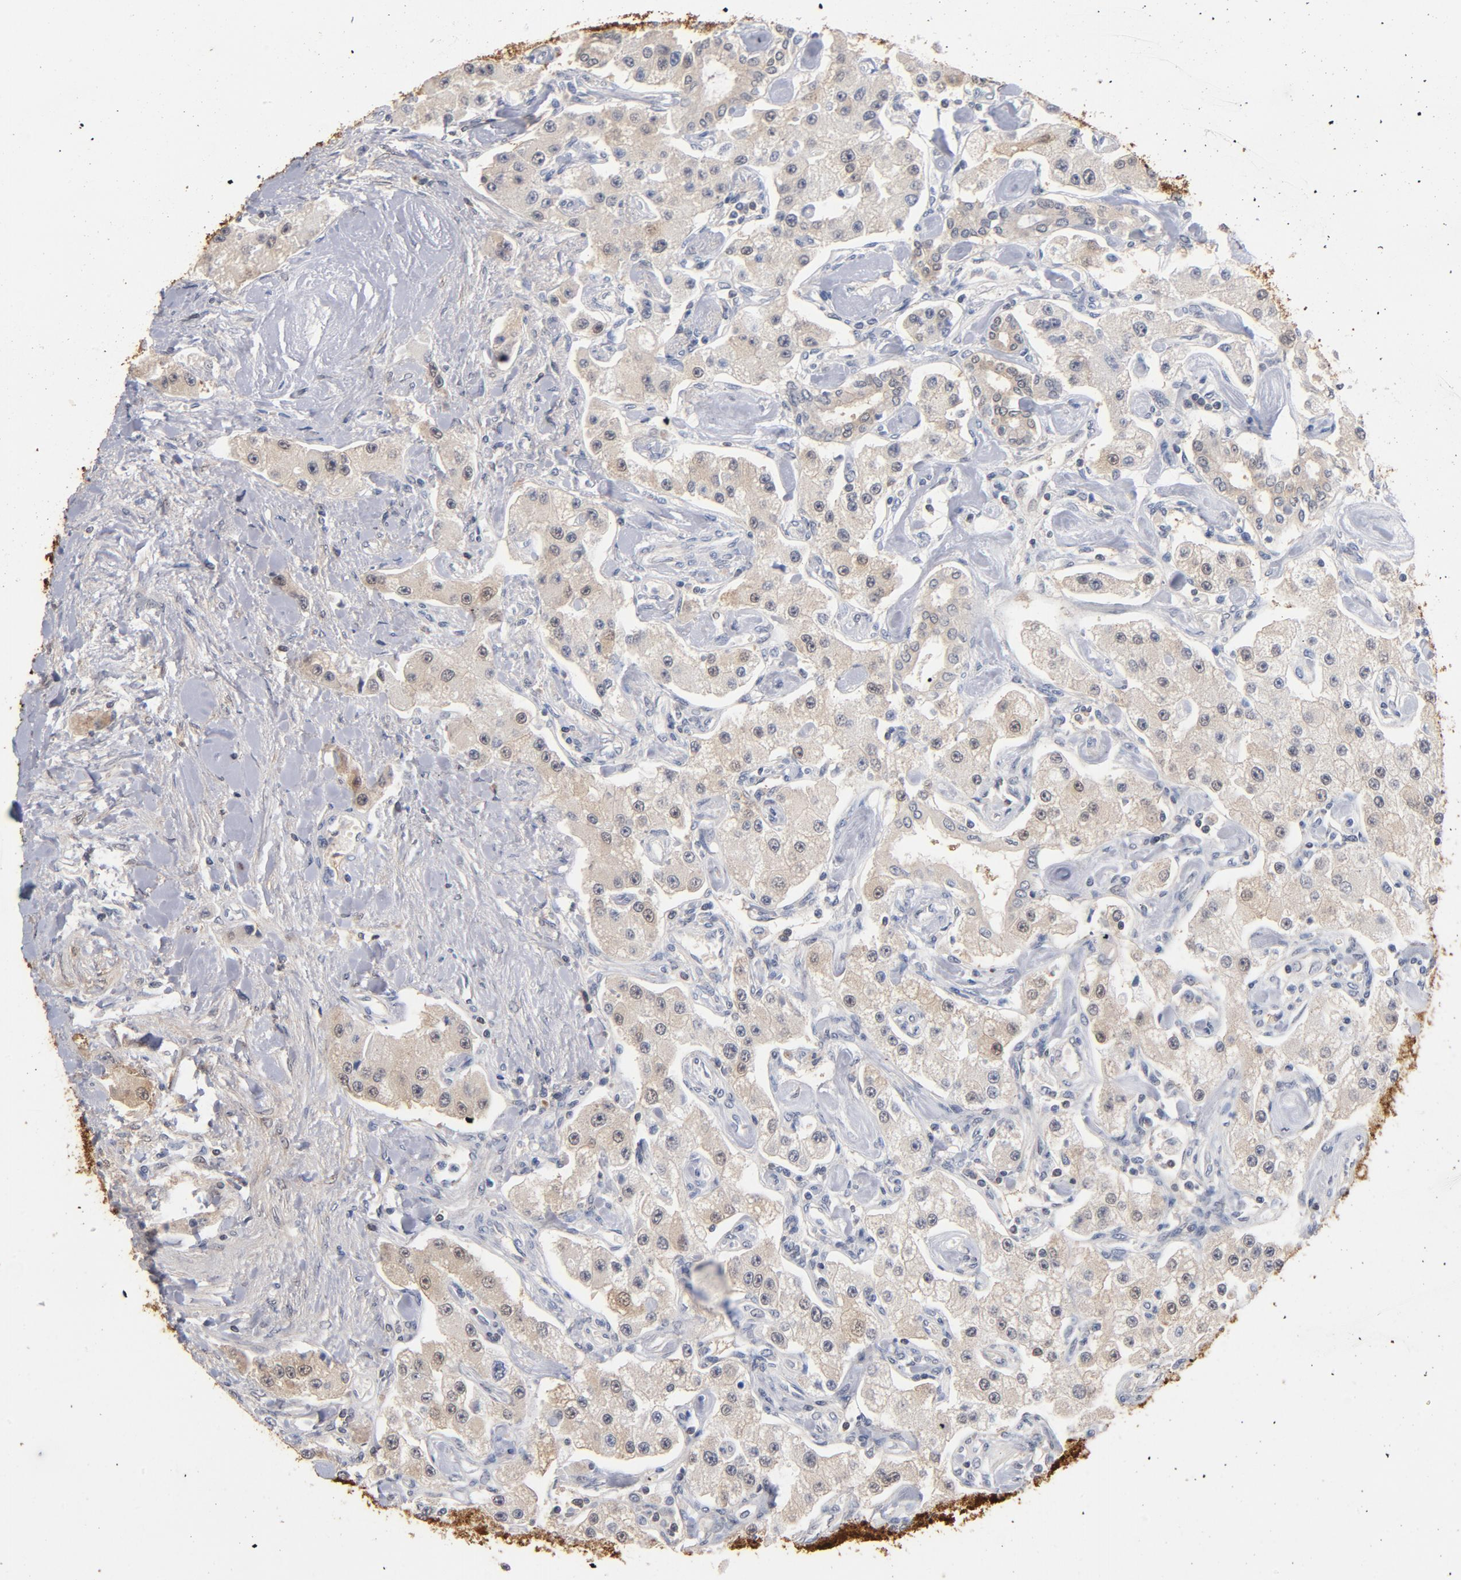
{"staining": {"intensity": "weak", "quantity": "<25%", "location": "cytoplasmic/membranous"}, "tissue": "carcinoid", "cell_type": "Tumor cells", "image_type": "cancer", "snomed": [{"axis": "morphology", "description": "Carcinoid, malignant, NOS"}, {"axis": "topography", "description": "Pancreas"}], "caption": "A photomicrograph of carcinoid stained for a protein exhibits no brown staining in tumor cells.", "gene": "MIF", "patient": {"sex": "male", "age": 41}}